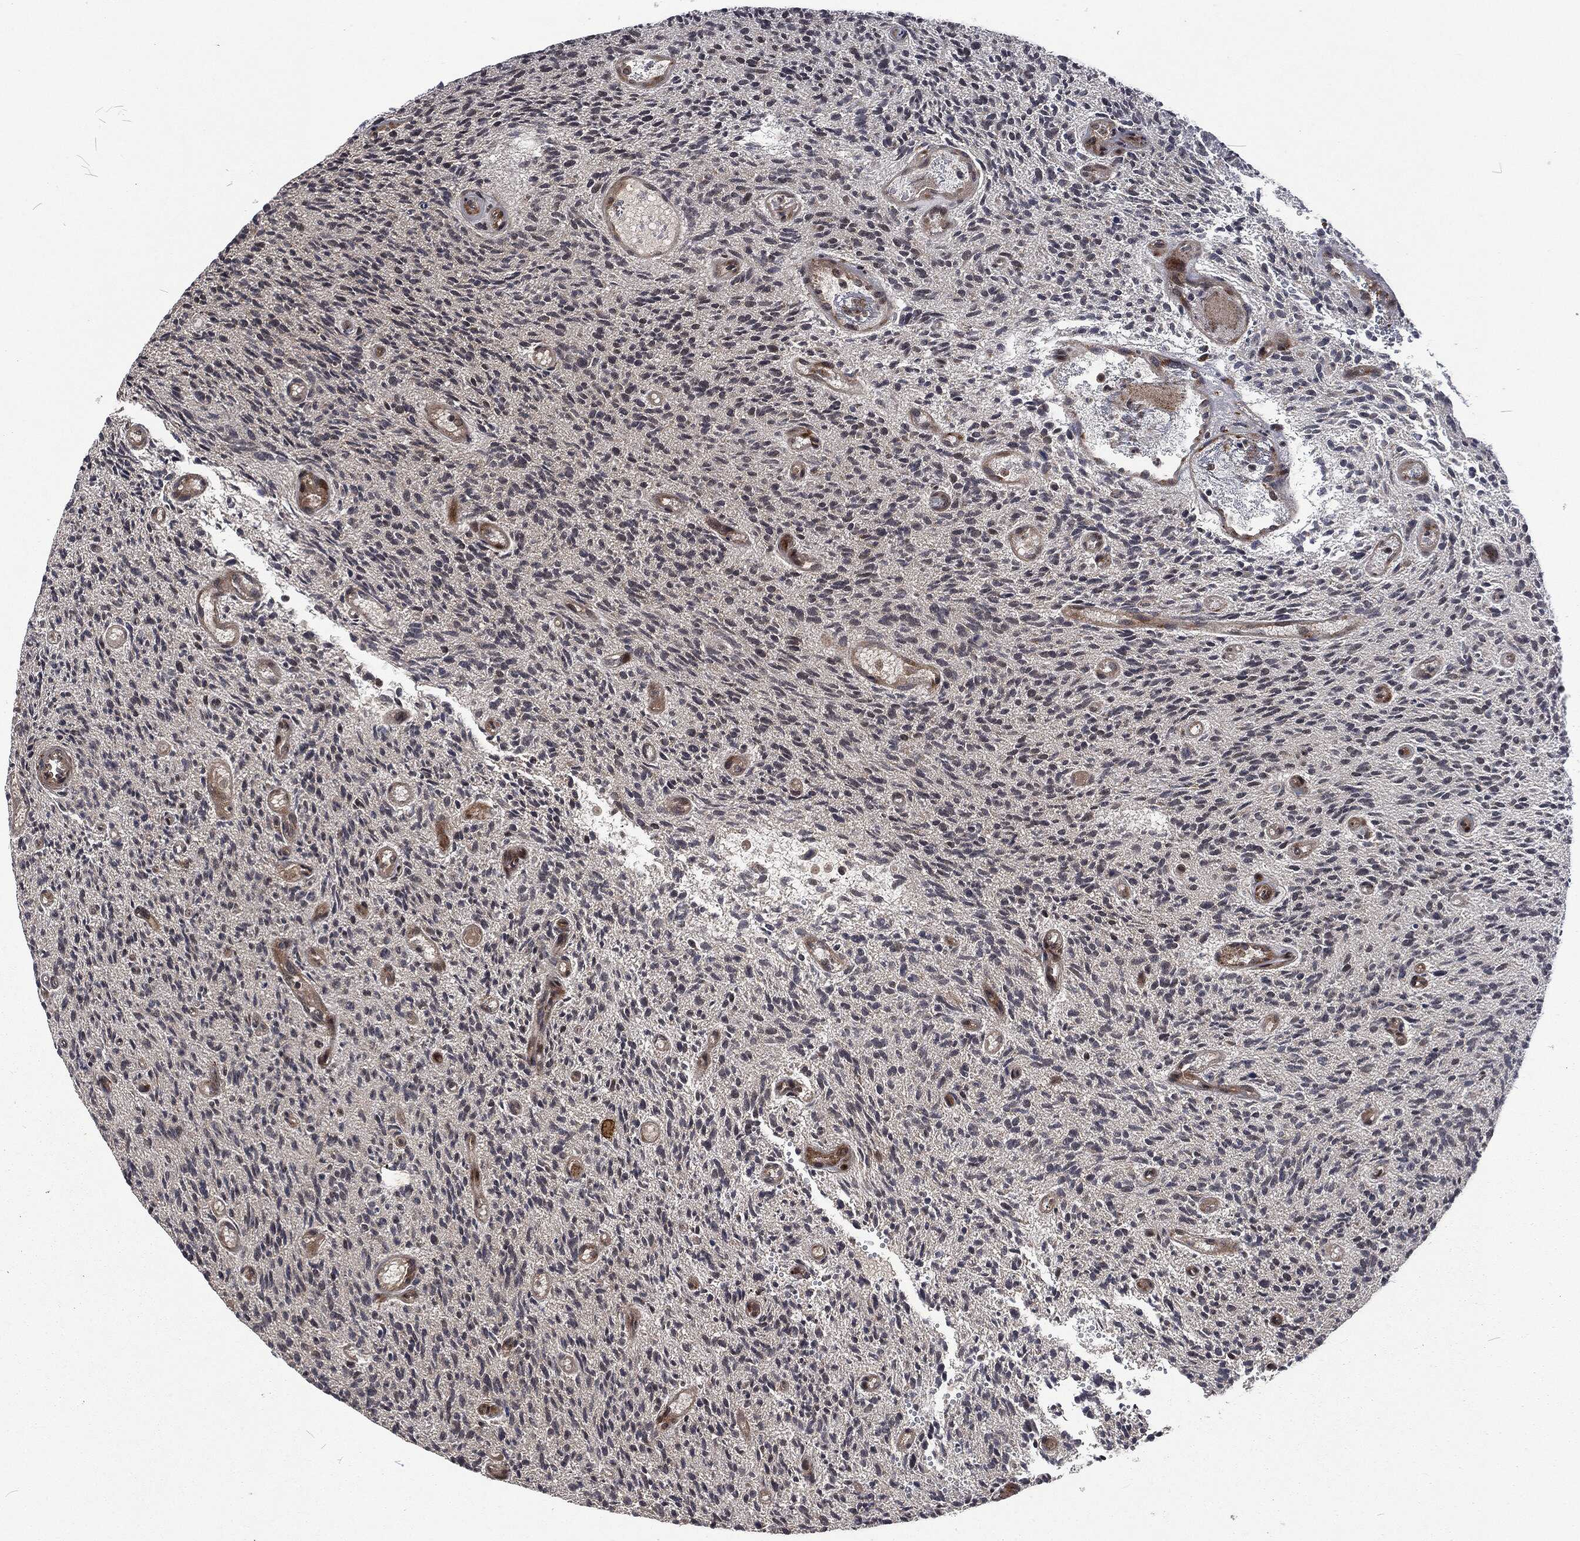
{"staining": {"intensity": "negative", "quantity": "none", "location": "none"}, "tissue": "glioma", "cell_type": "Tumor cells", "image_type": "cancer", "snomed": [{"axis": "morphology", "description": "Glioma, malignant, High grade"}, {"axis": "topography", "description": "Brain"}], "caption": "This is an immunohistochemistry (IHC) histopathology image of human high-grade glioma (malignant). There is no staining in tumor cells.", "gene": "CMPK2", "patient": {"sex": "male", "age": 64}}